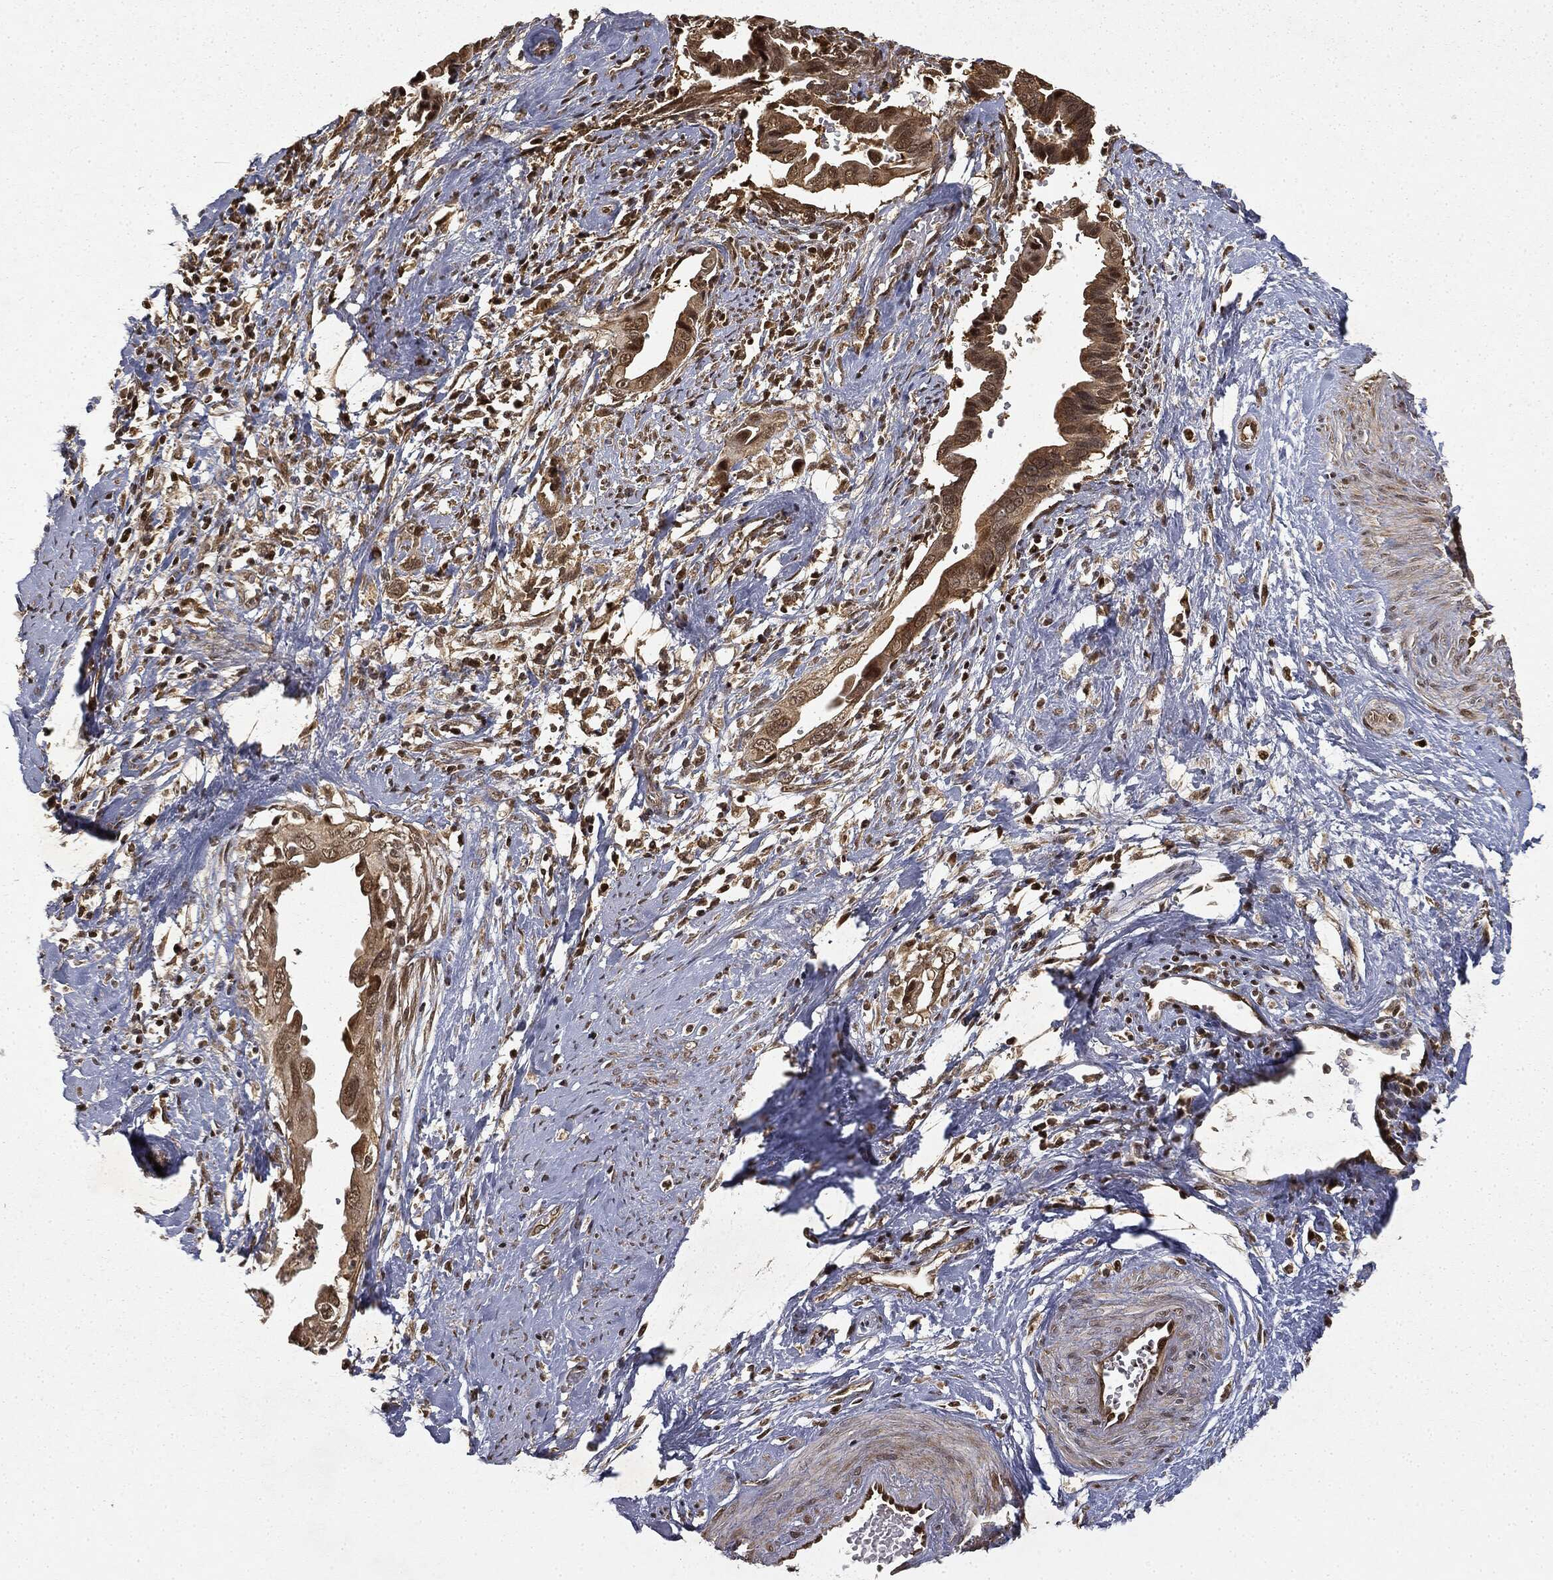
{"staining": {"intensity": "moderate", "quantity": ">75%", "location": "cytoplasmic/membranous"}, "tissue": "cervical cancer", "cell_type": "Tumor cells", "image_type": "cancer", "snomed": [{"axis": "morphology", "description": "Adenocarcinoma, NOS"}, {"axis": "topography", "description": "Cervix"}], "caption": "Moderate cytoplasmic/membranous positivity is appreciated in about >75% of tumor cells in cervical adenocarcinoma.", "gene": "ZNHIT6", "patient": {"sex": "female", "age": 42}}